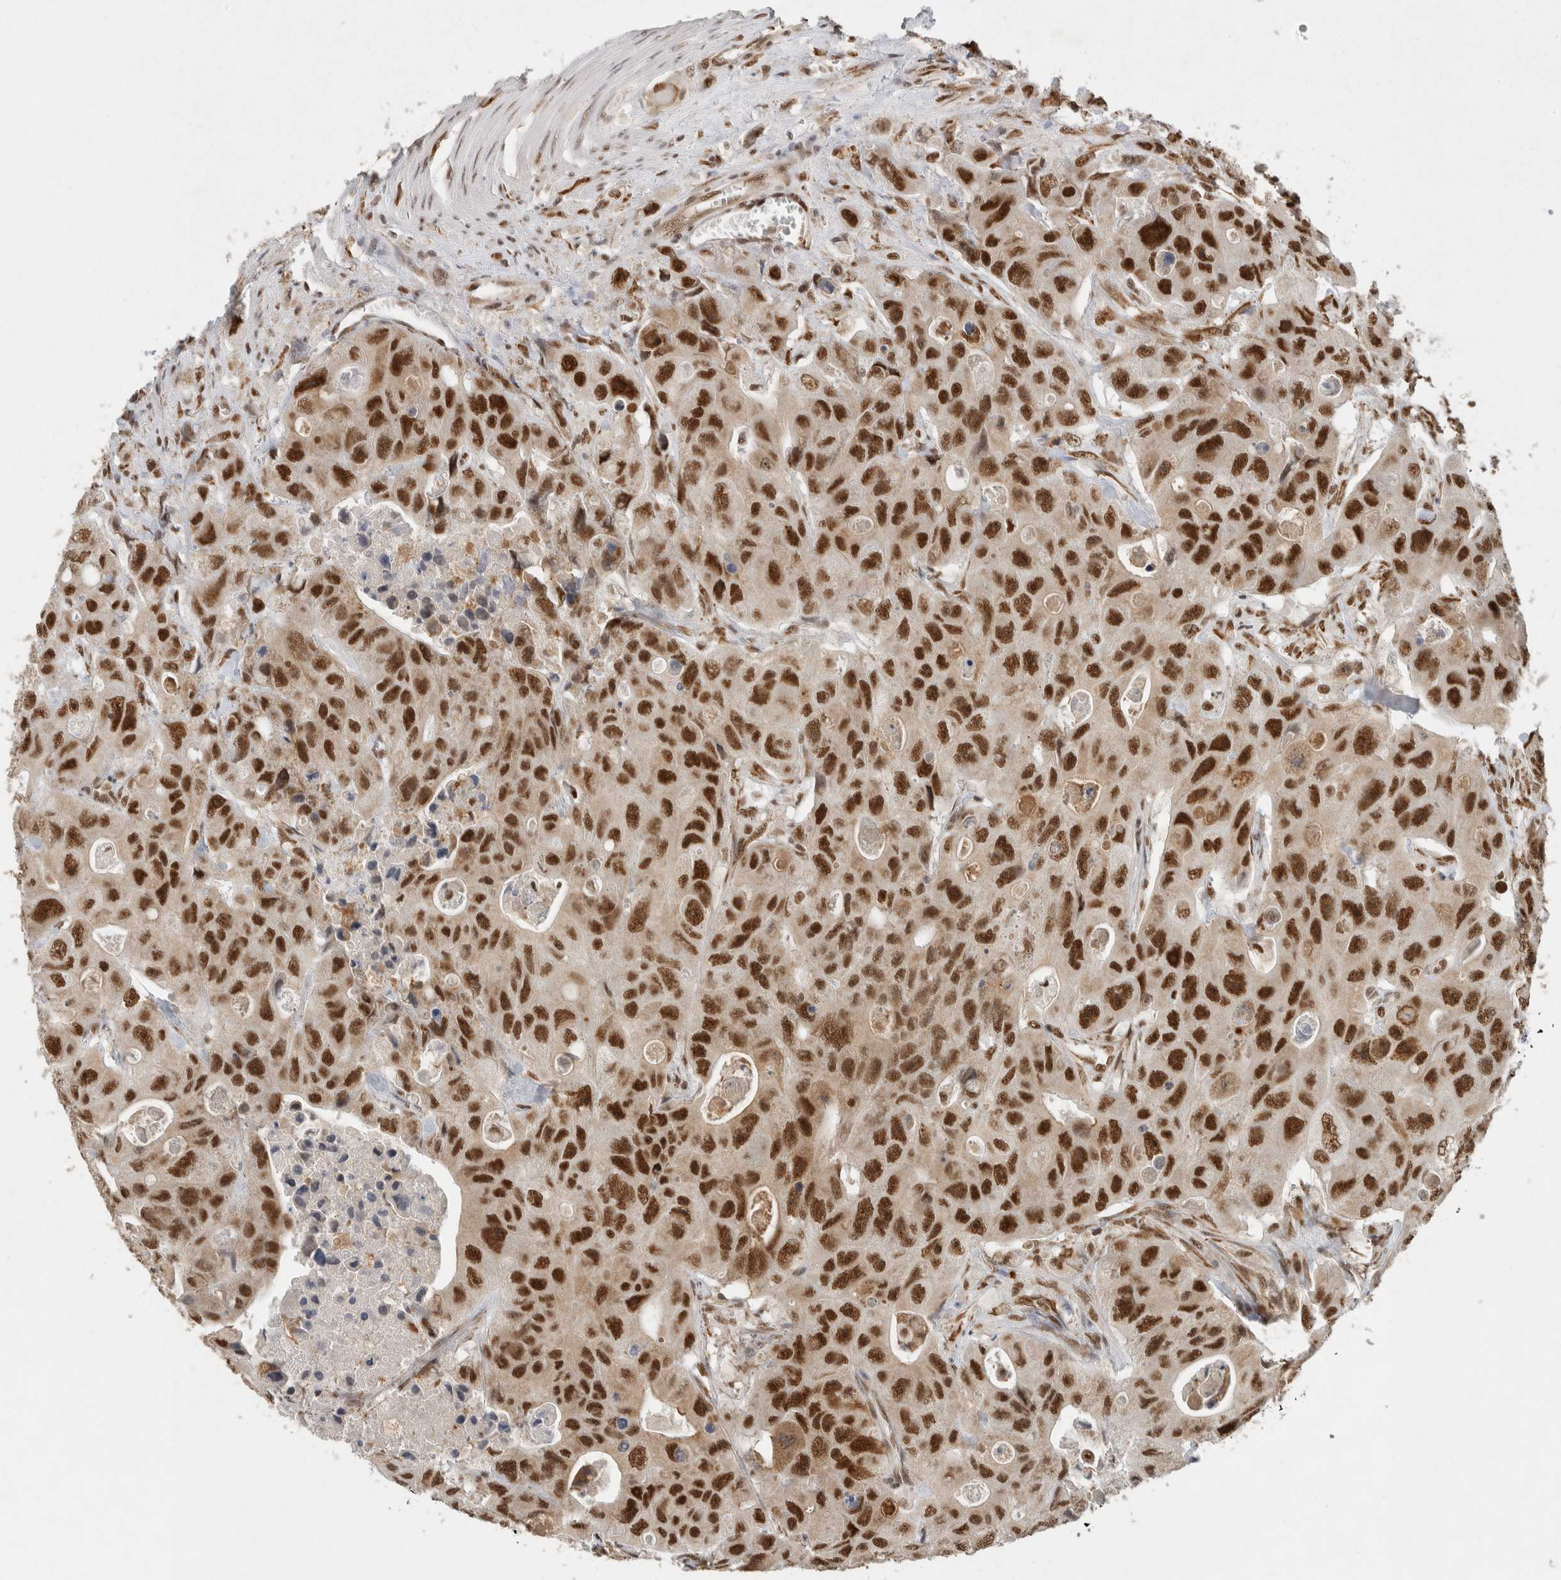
{"staining": {"intensity": "strong", "quantity": ">75%", "location": "nuclear"}, "tissue": "colorectal cancer", "cell_type": "Tumor cells", "image_type": "cancer", "snomed": [{"axis": "morphology", "description": "Adenocarcinoma, NOS"}, {"axis": "topography", "description": "Colon"}], "caption": "DAB immunohistochemical staining of colorectal cancer (adenocarcinoma) exhibits strong nuclear protein positivity in approximately >75% of tumor cells.", "gene": "DDX42", "patient": {"sex": "female", "age": 46}}